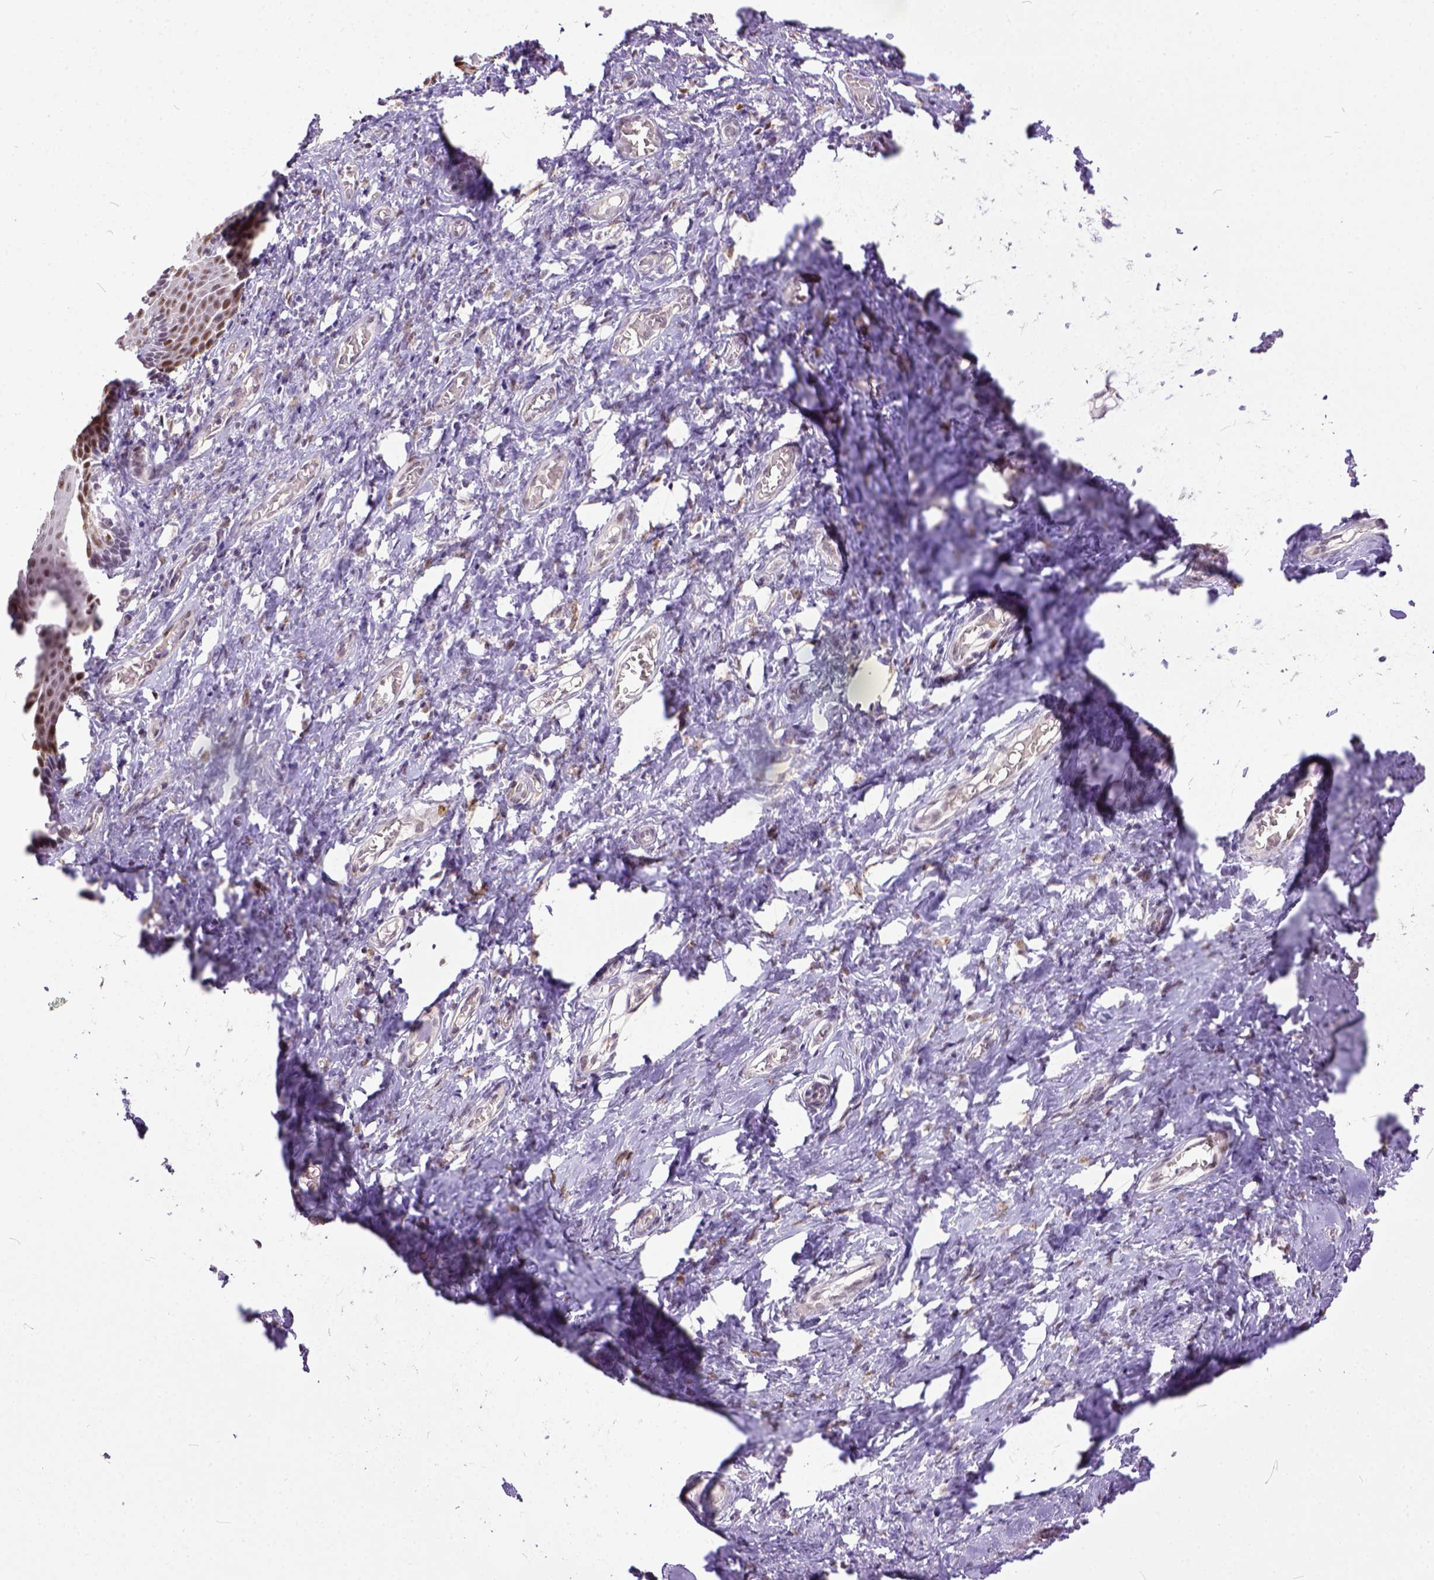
{"staining": {"intensity": "moderate", "quantity": ">75%", "location": "nuclear"}, "tissue": "vagina", "cell_type": "Squamous epithelial cells", "image_type": "normal", "snomed": [{"axis": "morphology", "description": "Normal tissue, NOS"}, {"axis": "topography", "description": "Vagina"}], "caption": "A brown stain highlights moderate nuclear positivity of a protein in squamous epithelial cells of benign human vagina.", "gene": "ERCC1", "patient": {"sex": "female", "age": 83}}